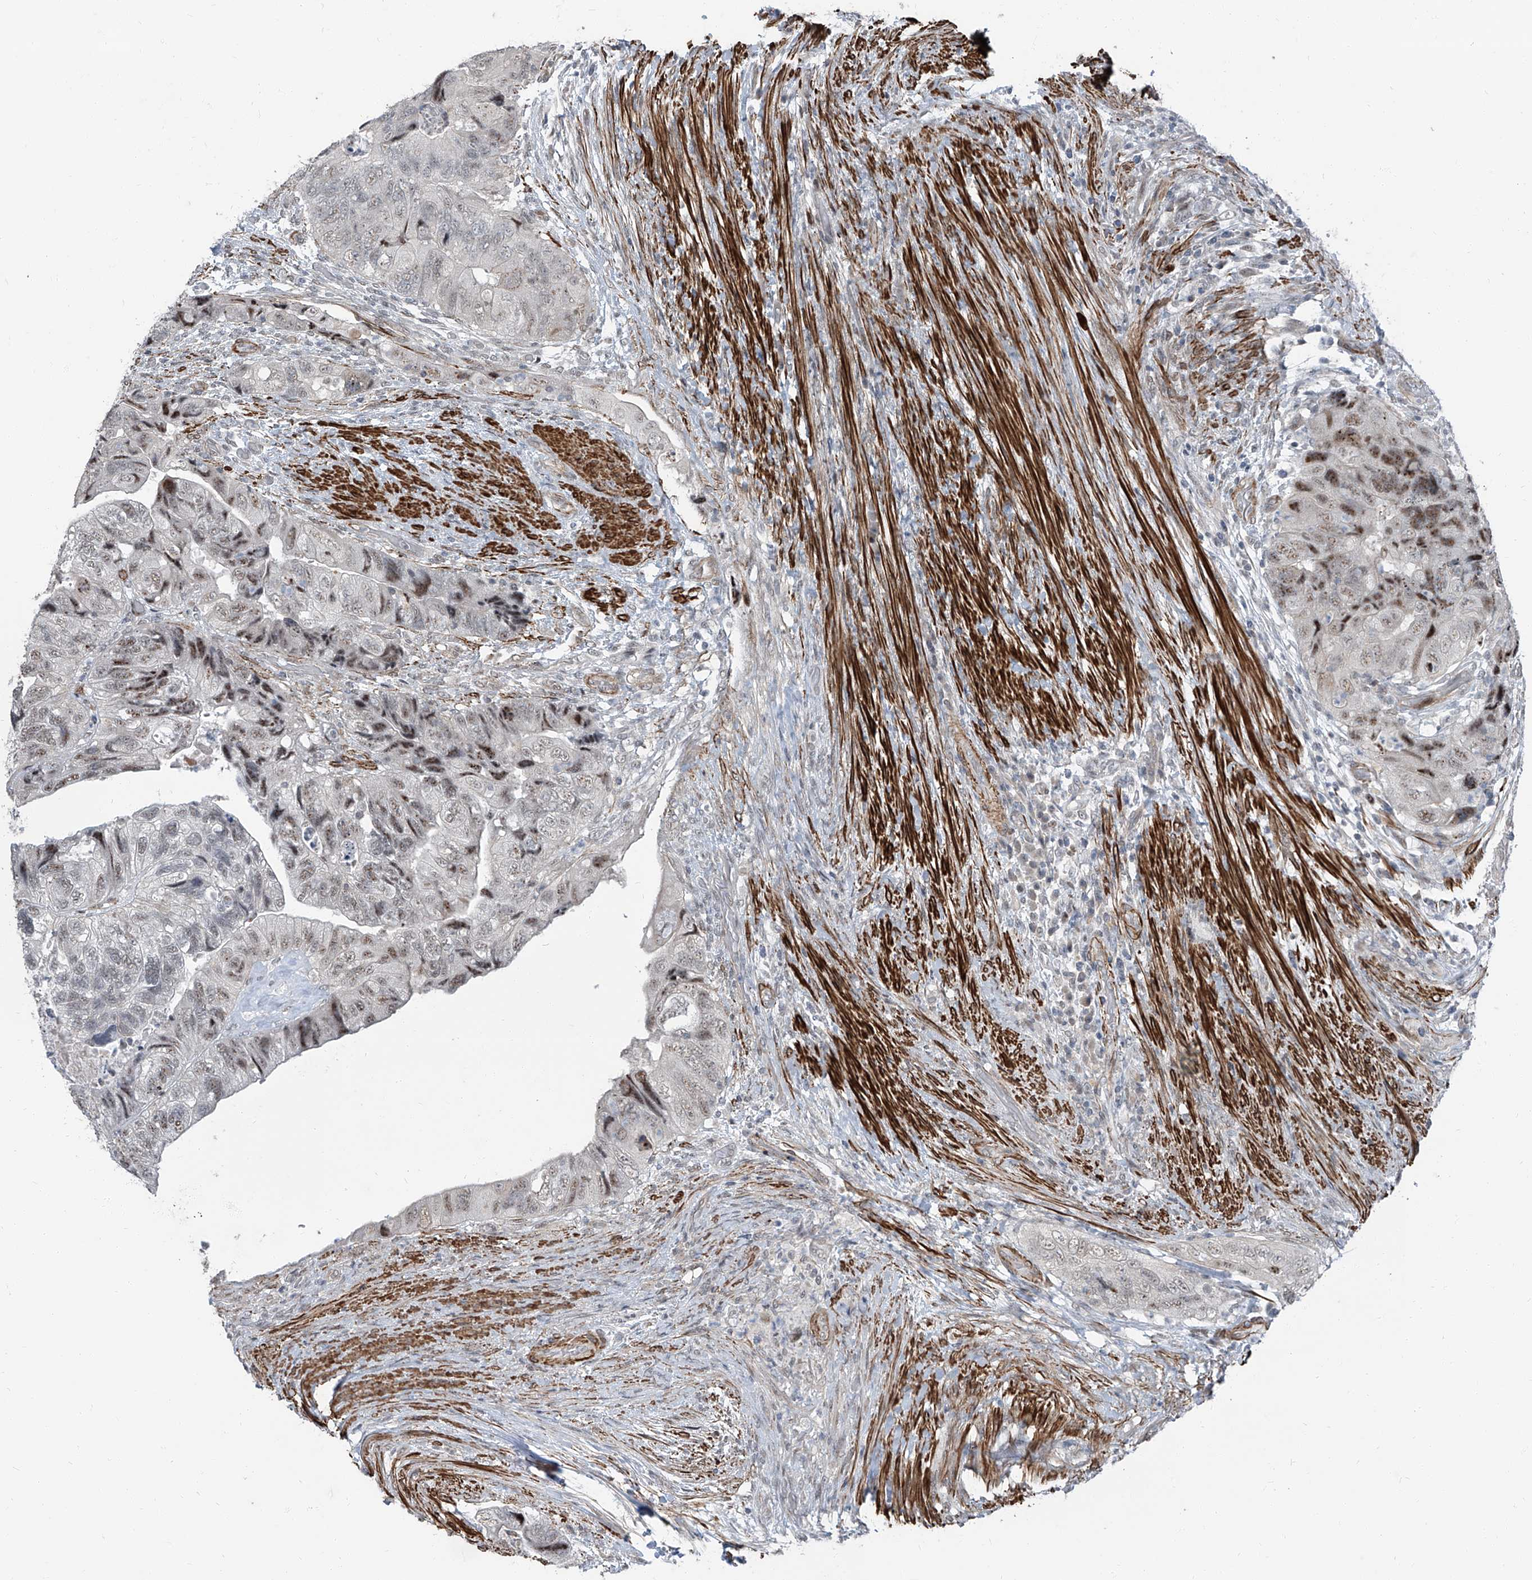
{"staining": {"intensity": "weak", "quantity": "25%-75%", "location": "nuclear"}, "tissue": "colorectal cancer", "cell_type": "Tumor cells", "image_type": "cancer", "snomed": [{"axis": "morphology", "description": "Adenocarcinoma, NOS"}, {"axis": "topography", "description": "Rectum"}], "caption": "The immunohistochemical stain labels weak nuclear positivity in tumor cells of colorectal cancer tissue.", "gene": "TXLNB", "patient": {"sex": "male", "age": 63}}